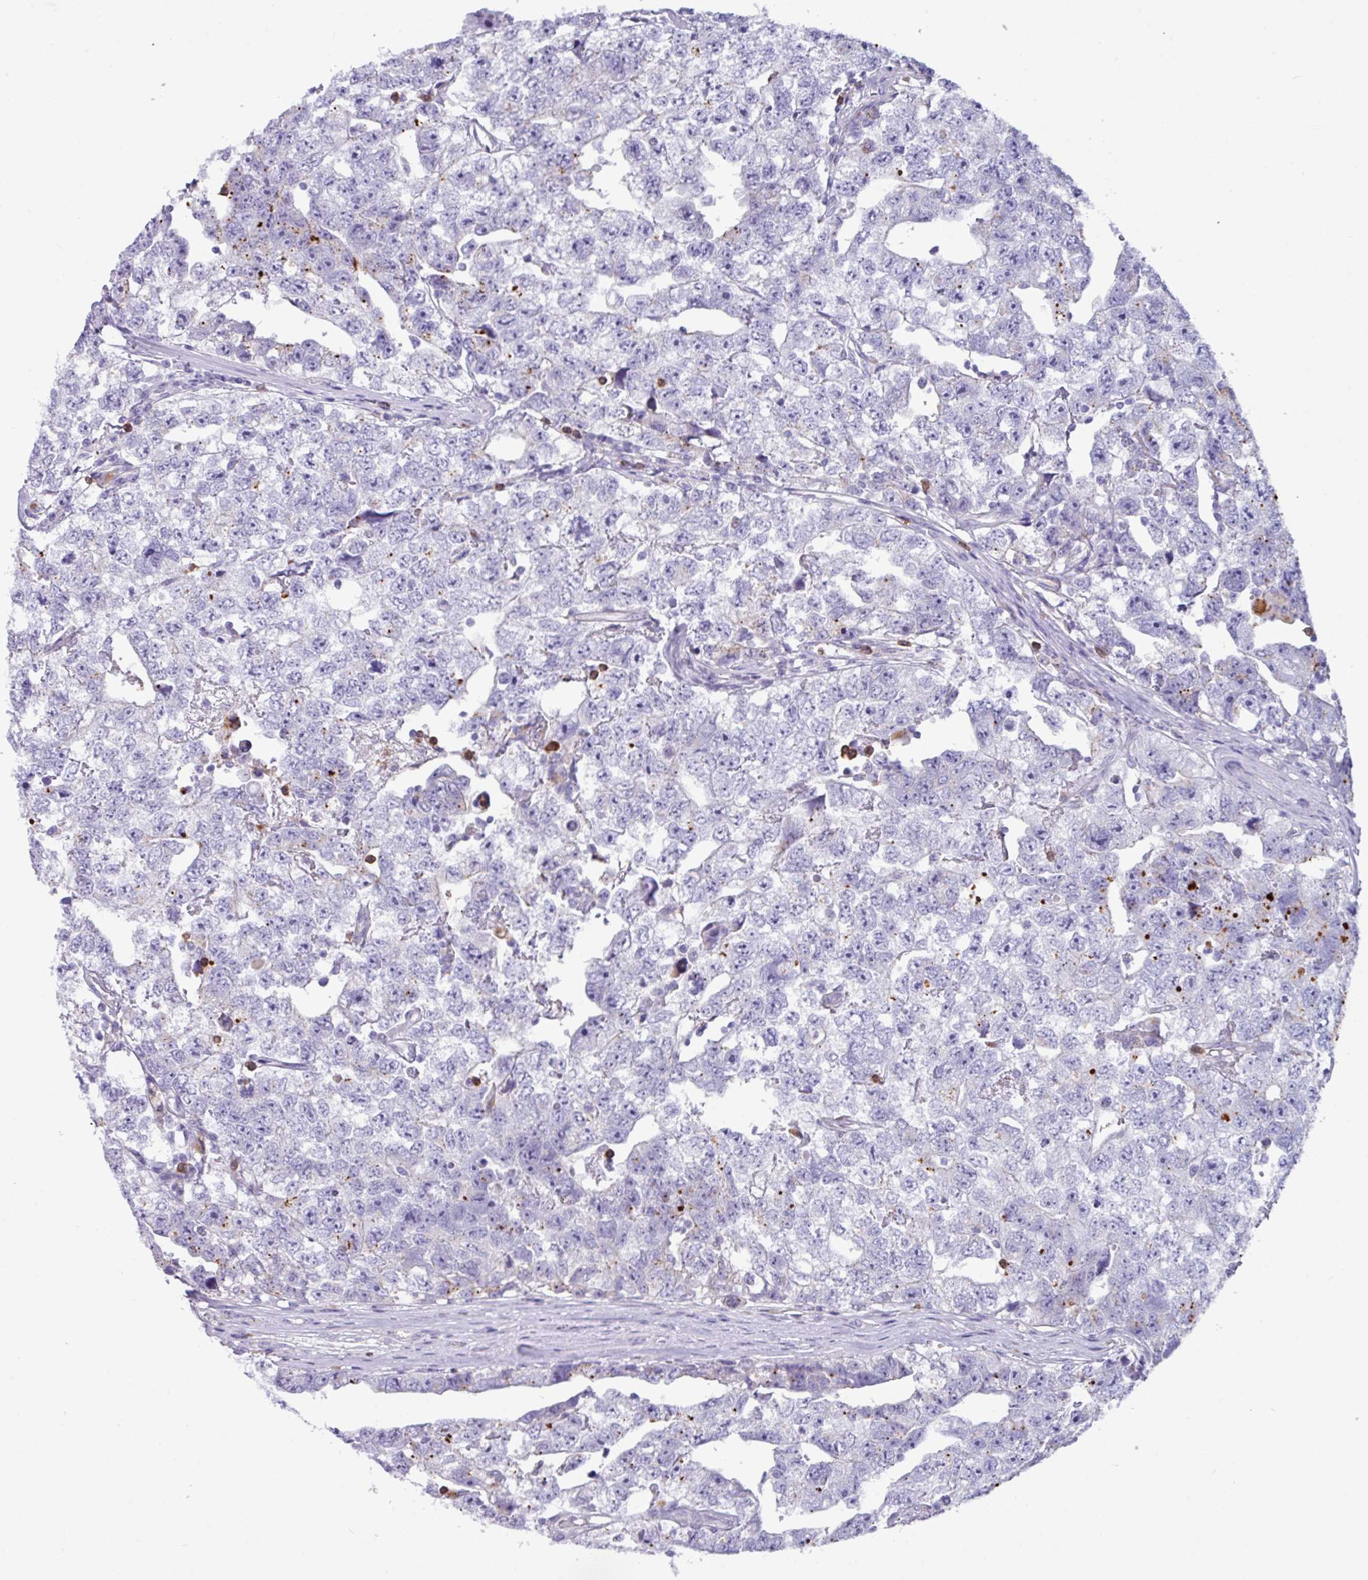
{"staining": {"intensity": "negative", "quantity": "none", "location": "none"}, "tissue": "testis cancer", "cell_type": "Tumor cells", "image_type": "cancer", "snomed": [{"axis": "morphology", "description": "Carcinoma, Embryonal, NOS"}, {"axis": "topography", "description": "Testis"}], "caption": "Tumor cells are negative for brown protein staining in testis embryonal carcinoma.", "gene": "ZNF524", "patient": {"sex": "male", "age": 22}}